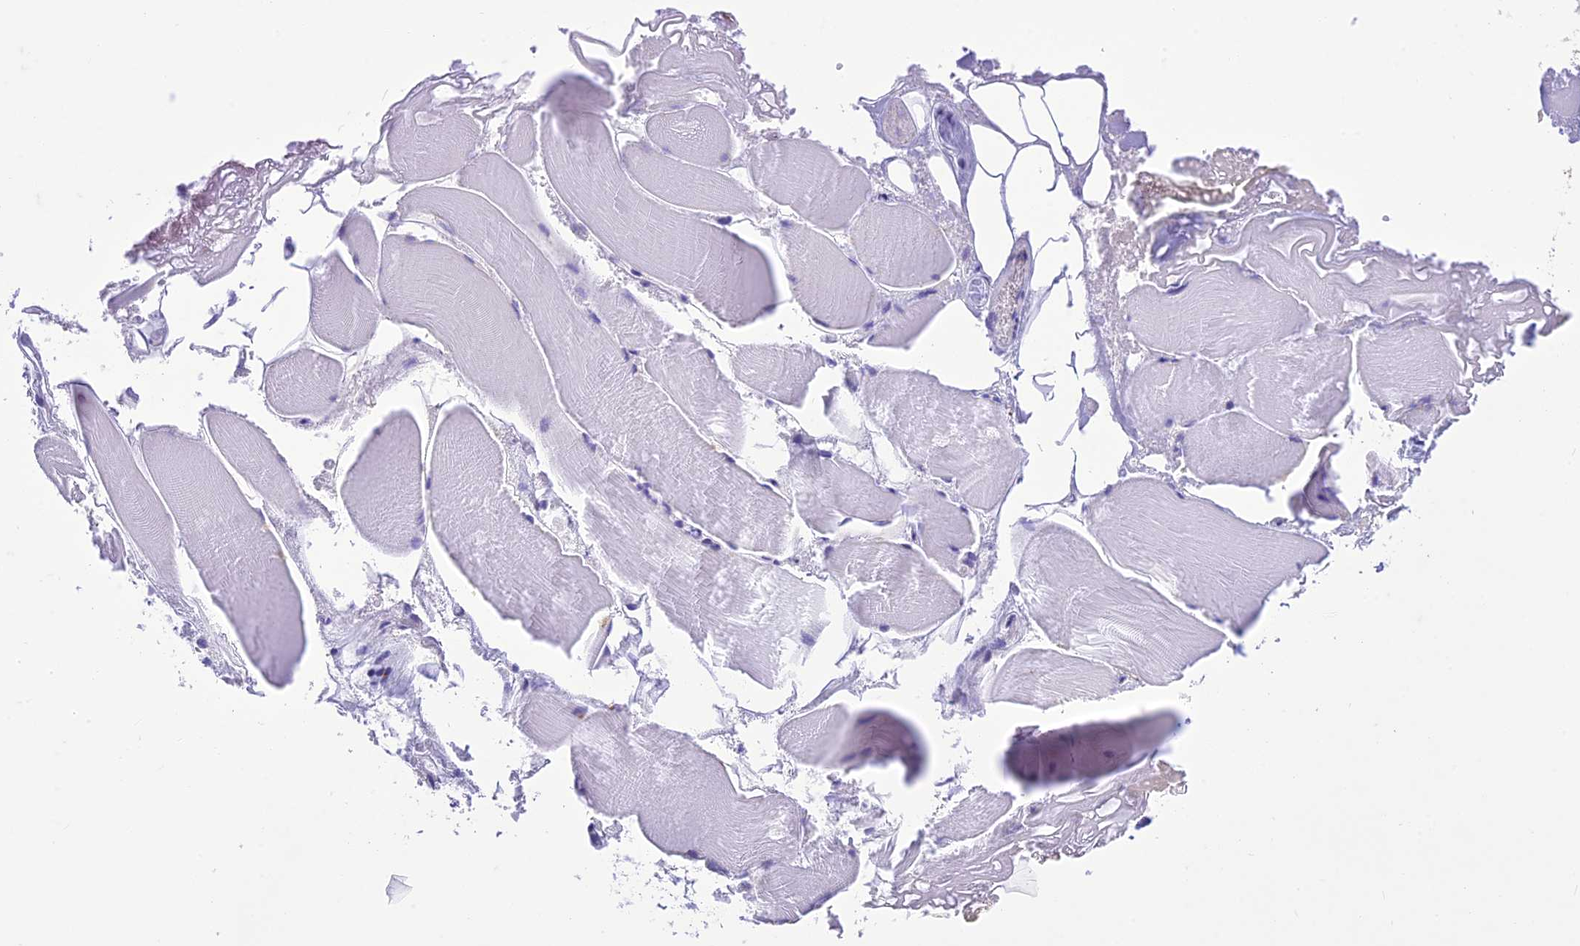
{"staining": {"intensity": "weak", "quantity": "<25%", "location": "cytoplasmic/membranous"}, "tissue": "skeletal muscle", "cell_type": "Myocytes", "image_type": "normal", "snomed": [{"axis": "morphology", "description": "Normal tissue, NOS"}, {"axis": "morphology", "description": "Basal cell carcinoma"}, {"axis": "topography", "description": "Skeletal muscle"}], "caption": "This histopathology image is of benign skeletal muscle stained with immunohistochemistry to label a protein in brown with the nuclei are counter-stained blue. There is no staining in myocytes.", "gene": "DHDH", "patient": {"sex": "female", "age": 64}}